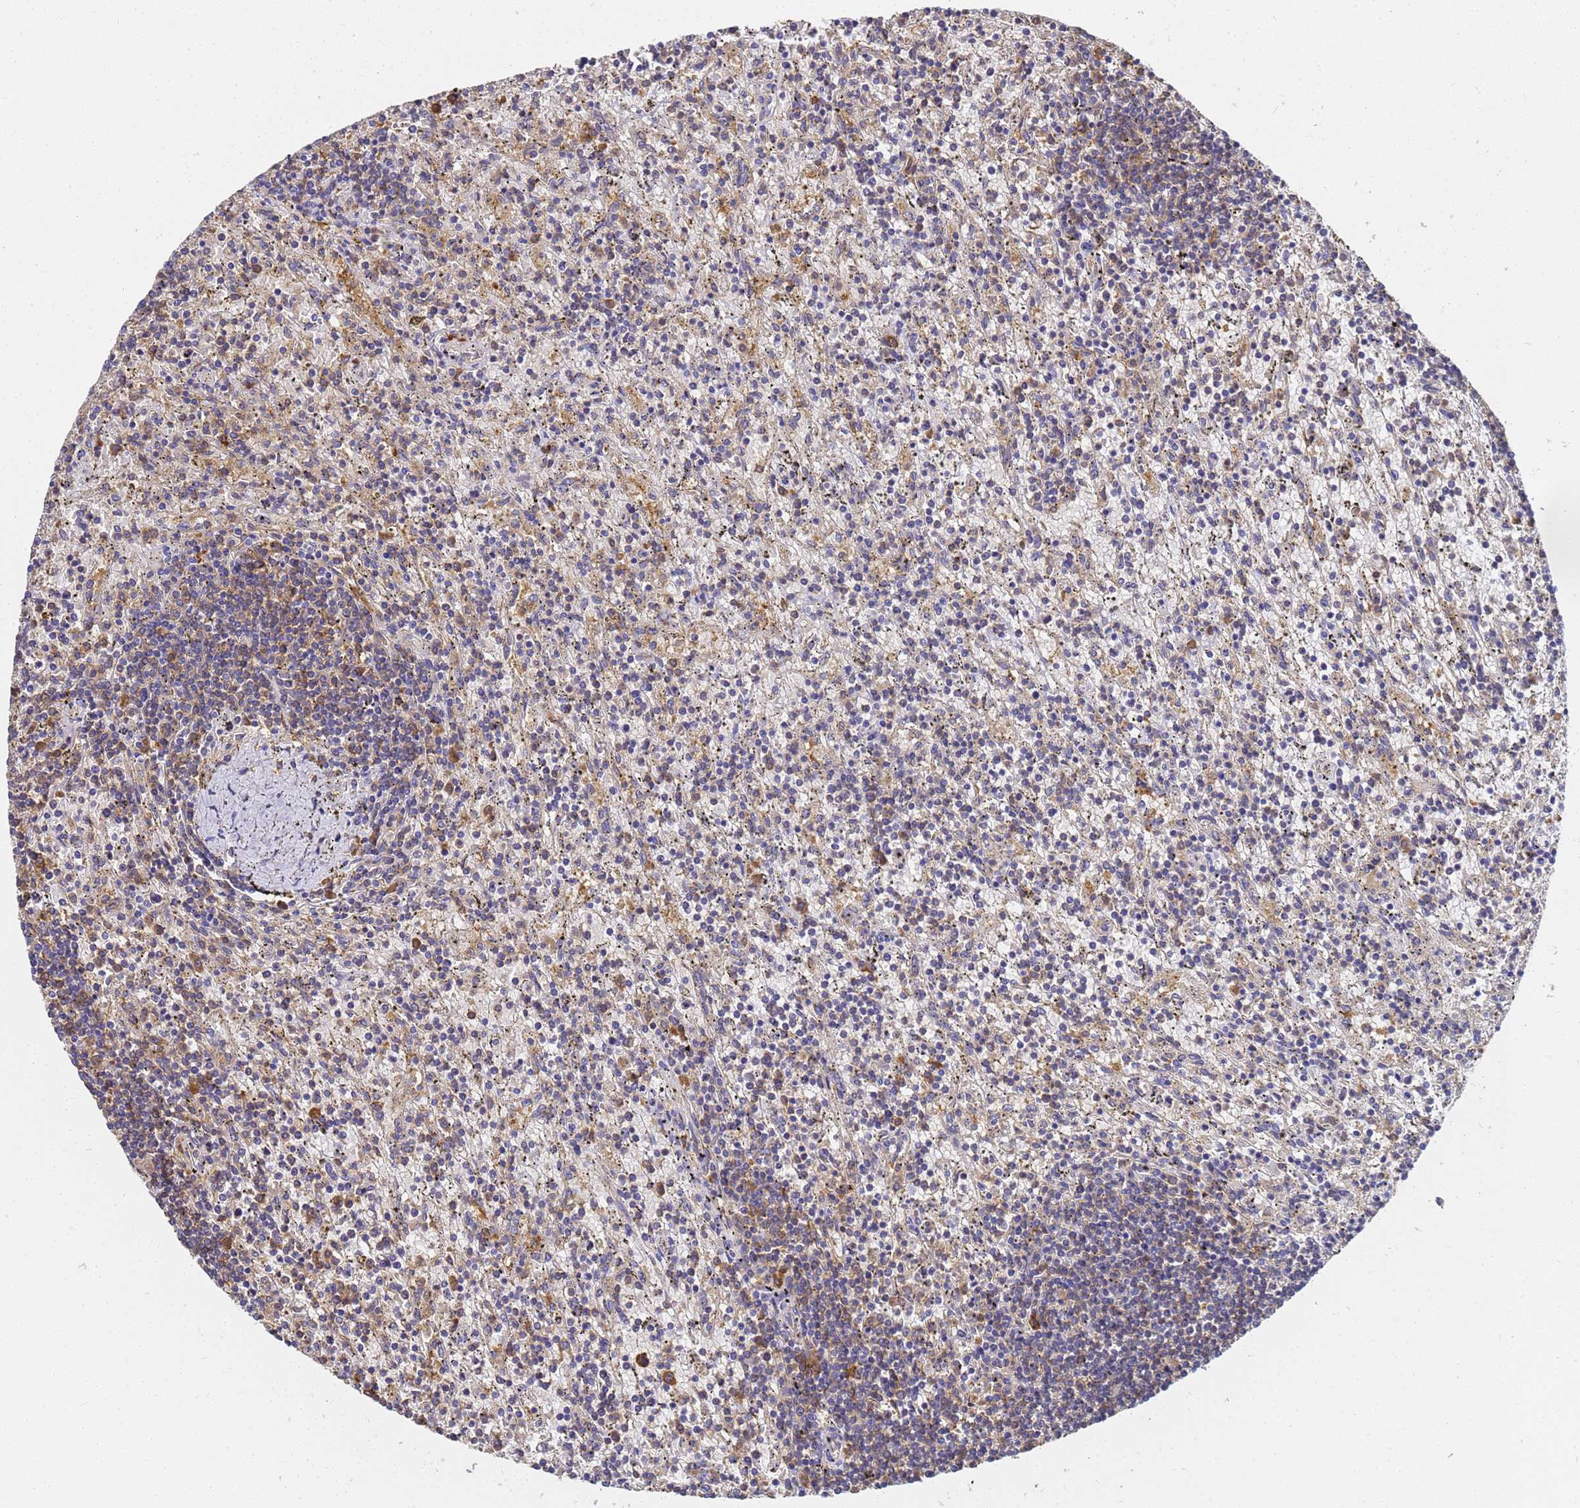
{"staining": {"intensity": "negative", "quantity": "none", "location": "none"}, "tissue": "lymphoma", "cell_type": "Tumor cells", "image_type": "cancer", "snomed": [{"axis": "morphology", "description": "Malignant lymphoma, non-Hodgkin's type, Low grade"}, {"axis": "topography", "description": "Spleen"}], "caption": "The IHC image has no significant expression in tumor cells of lymphoma tissue.", "gene": "NME1-NME2", "patient": {"sex": "male", "age": 76}}